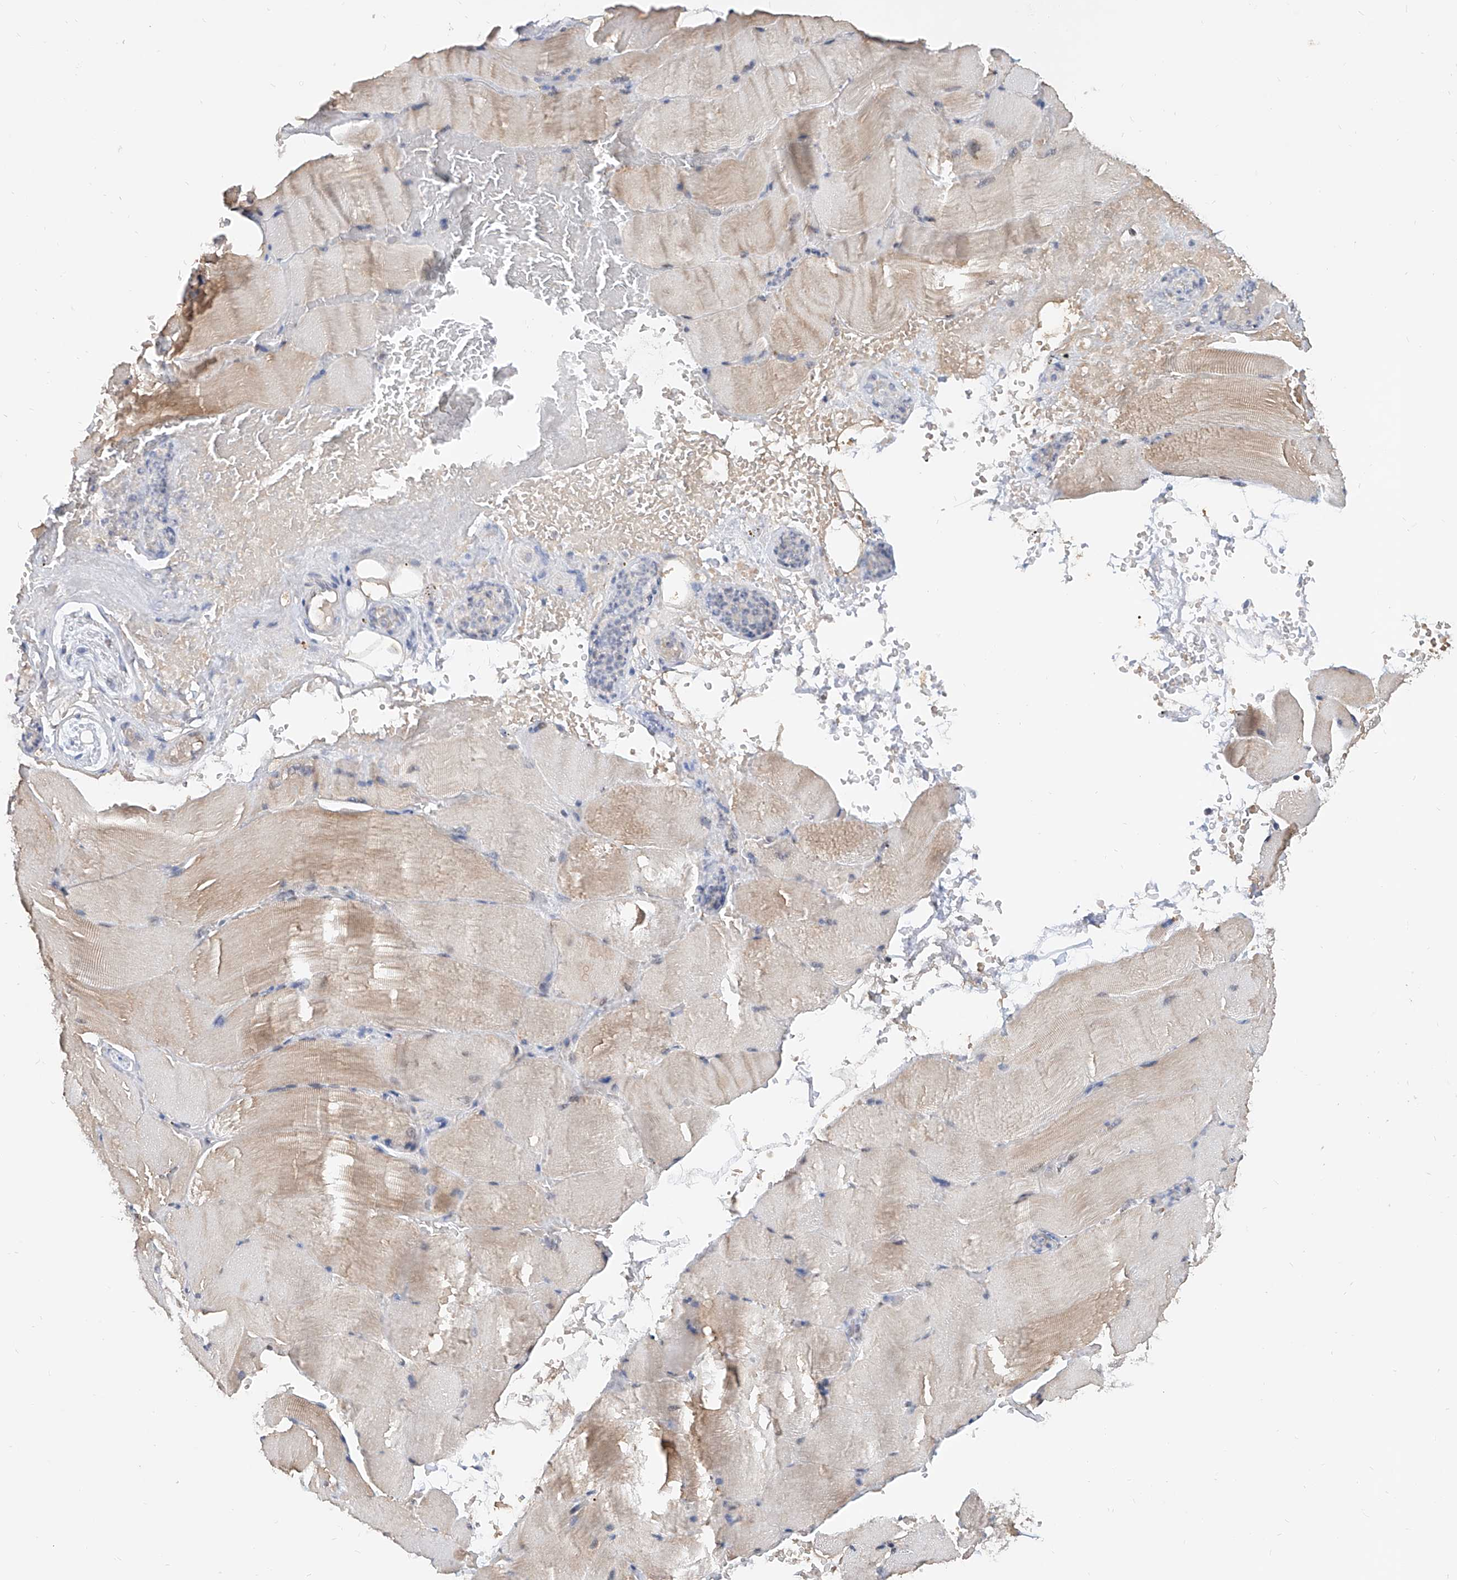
{"staining": {"intensity": "weak", "quantity": "25%-75%", "location": "cytoplasmic/membranous"}, "tissue": "skeletal muscle", "cell_type": "Myocytes", "image_type": "normal", "snomed": [{"axis": "morphology", "description": "Normal tissue, NOS"}, {"axis": "topography", "description": "Skeletal muscle"}, {"axis": "topography", "description": "Parathyroid gland"}], "caption": "The histopathology image exhibits immunohistochemical staining of benign skeletal muscle. There is weak cytoplasmic/membranous positivity is identified in approximately 25%-75% of myocytes. (Stains: DAB in brown, nuclei in blue, Microscopy: brightfield microscopy at high magnification).", "gene": "CARMIL3", "patient": {"sex": "female", "age": 37}}